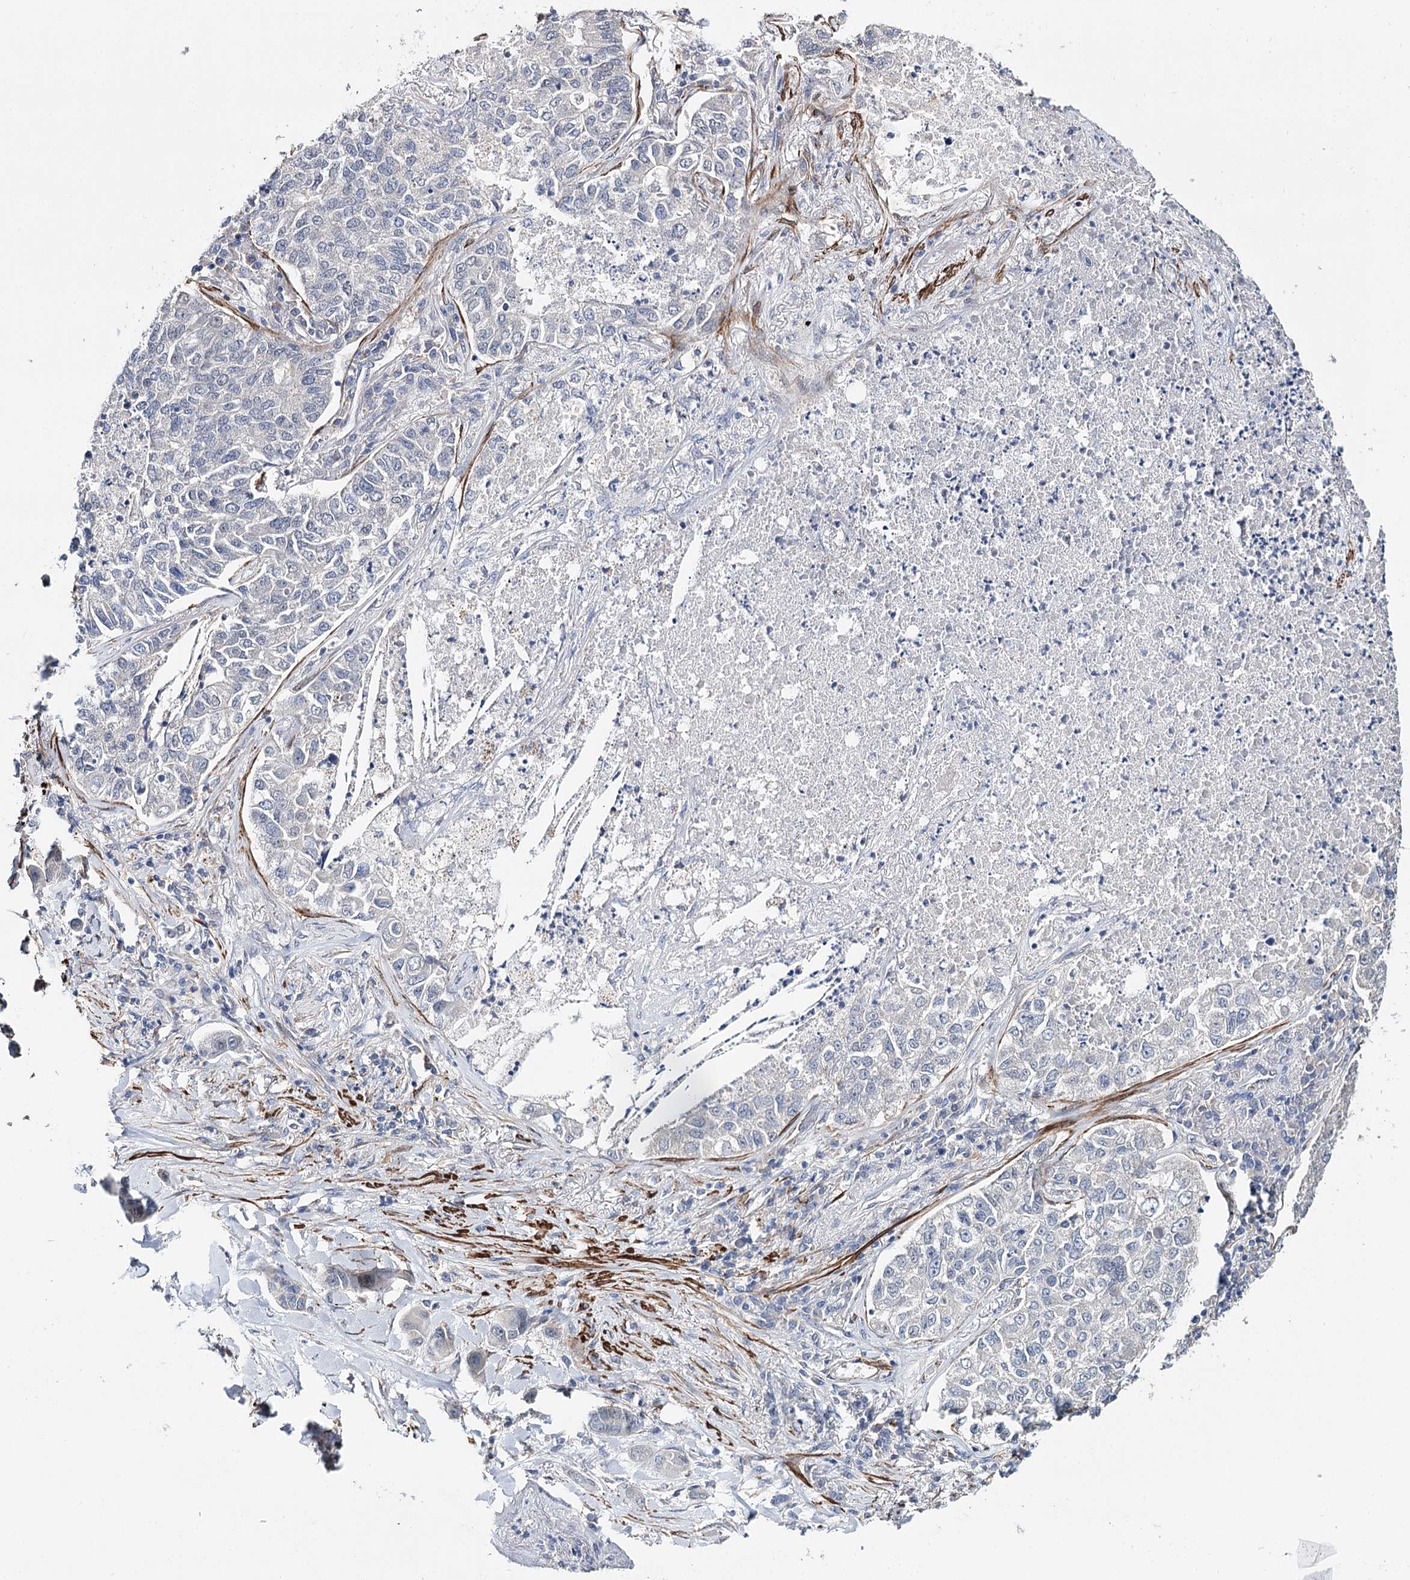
{"staining": {"intensity": "negative", "quantity": "none", "location": "none"}, "tissue": "lung cancer", "cell_type": "Tumor cells", "image_type": "cancer", "snomed": [{"axis": "morphology", "description": "Adenocarcinoma, NOS"}, {"axis": "topography", "description": "Lung"}], "caption": "Immunohistochemistry of lung cancer reveals no expression in tumor cells. (IHC, brightfield microscopy, high magnification).", "gene": "CFAP46", "patient": {"sex": "male", "age": 49}}